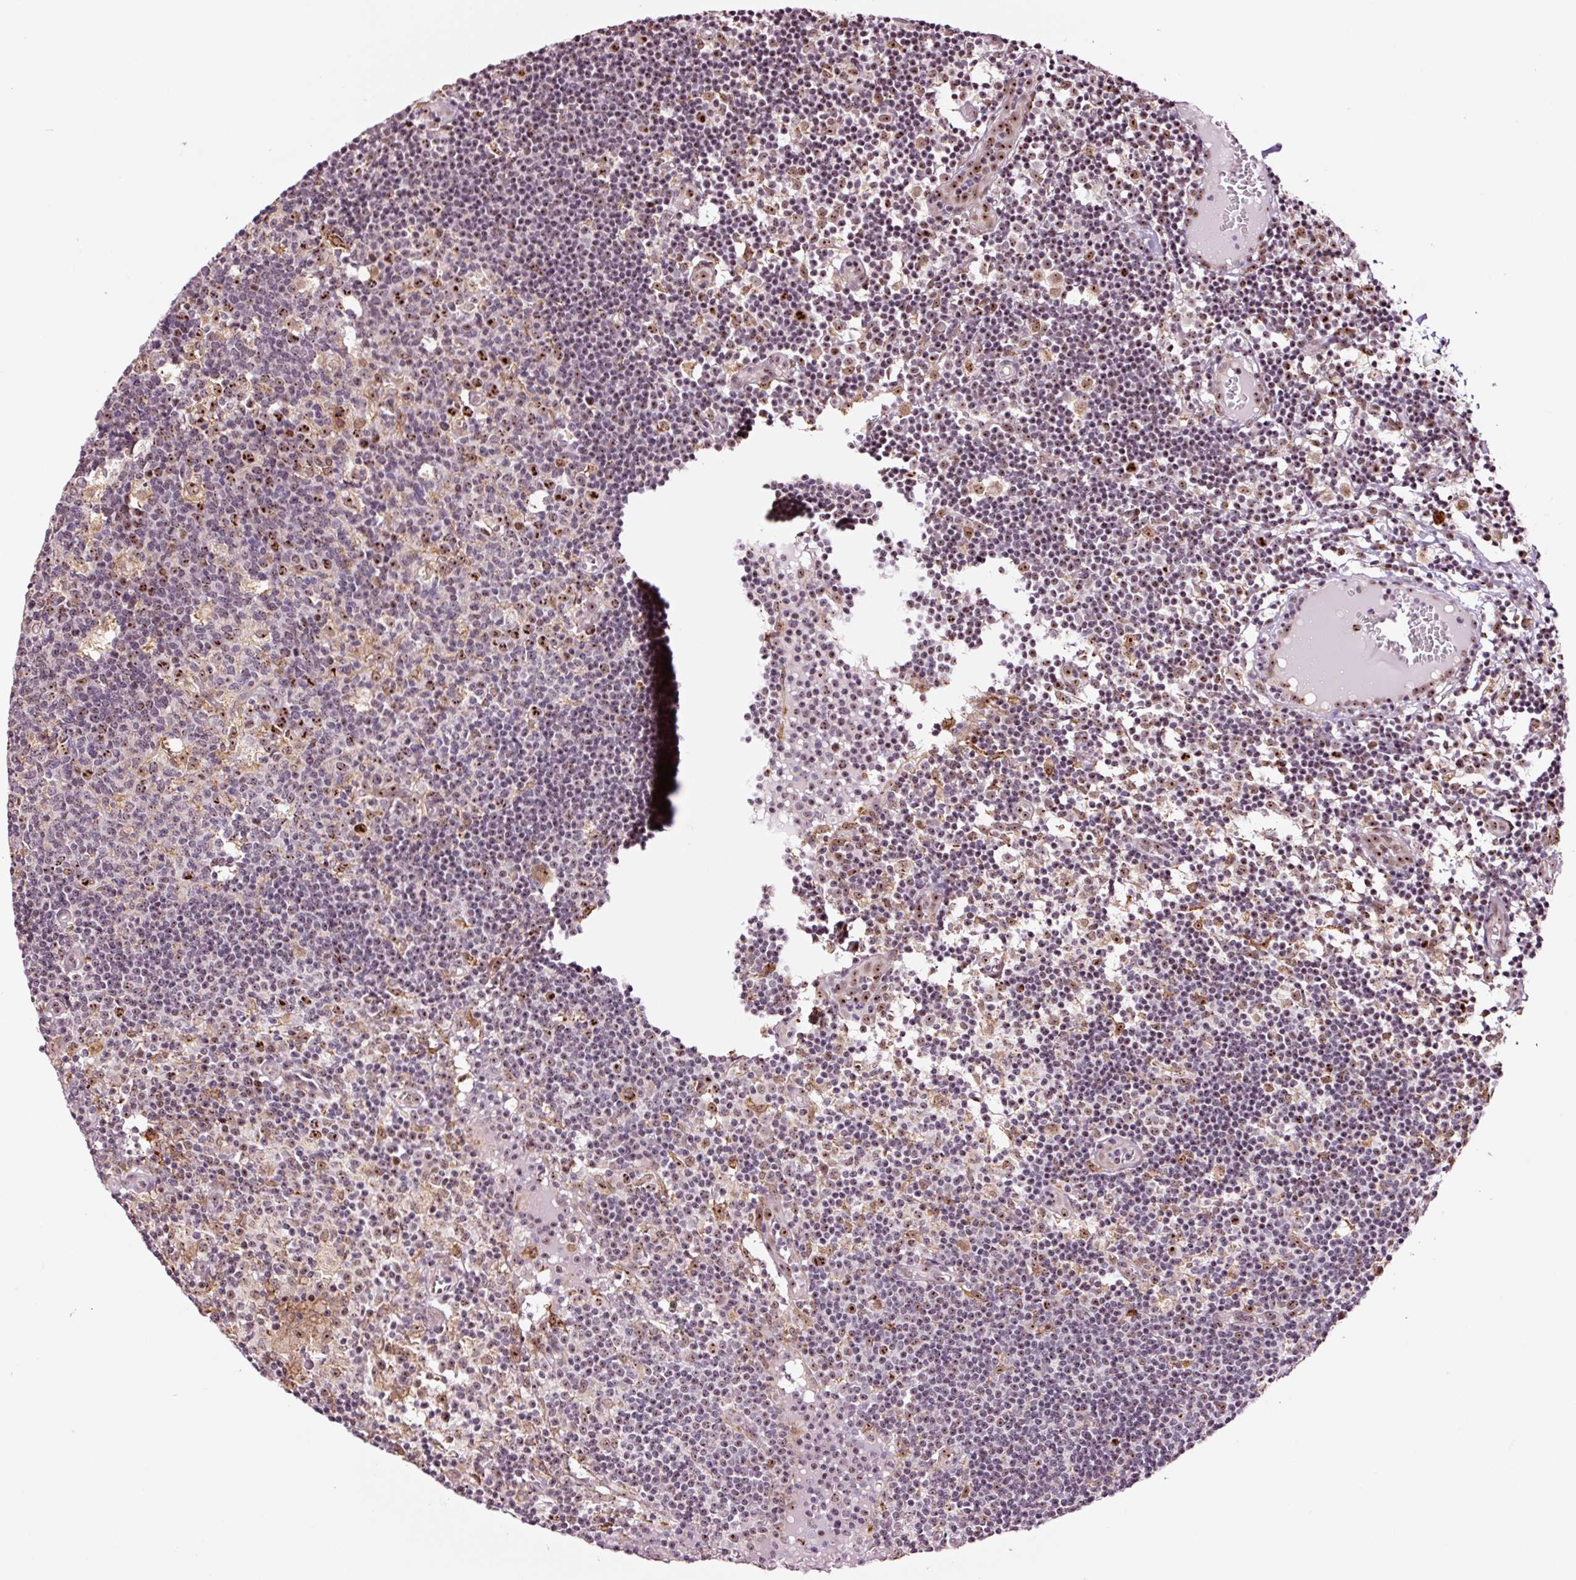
{"staining": {"intensity": "strong", "quantity": "<25%", "location": "nuclear"}, "tissue": "lymph node", "cell_type": "Germinal center cells", "image_type": "normal", "snomed": [{"axis": "morphology", "description": "Normal tissue, NOS"}, {"axis": "topography", "description": "Lymph node"}], "caption": "Unremarkable lymph node shows strong nuclear expression in about <25% of germinal center cells, visualized by immunohistochemistry. The staining was performed using DAB, with brown indicating positive protein expression. Nuclei are stained blue with hematoxylin.", "gene": "GNL3", "patient": {"sex": "female", "age": 45}}